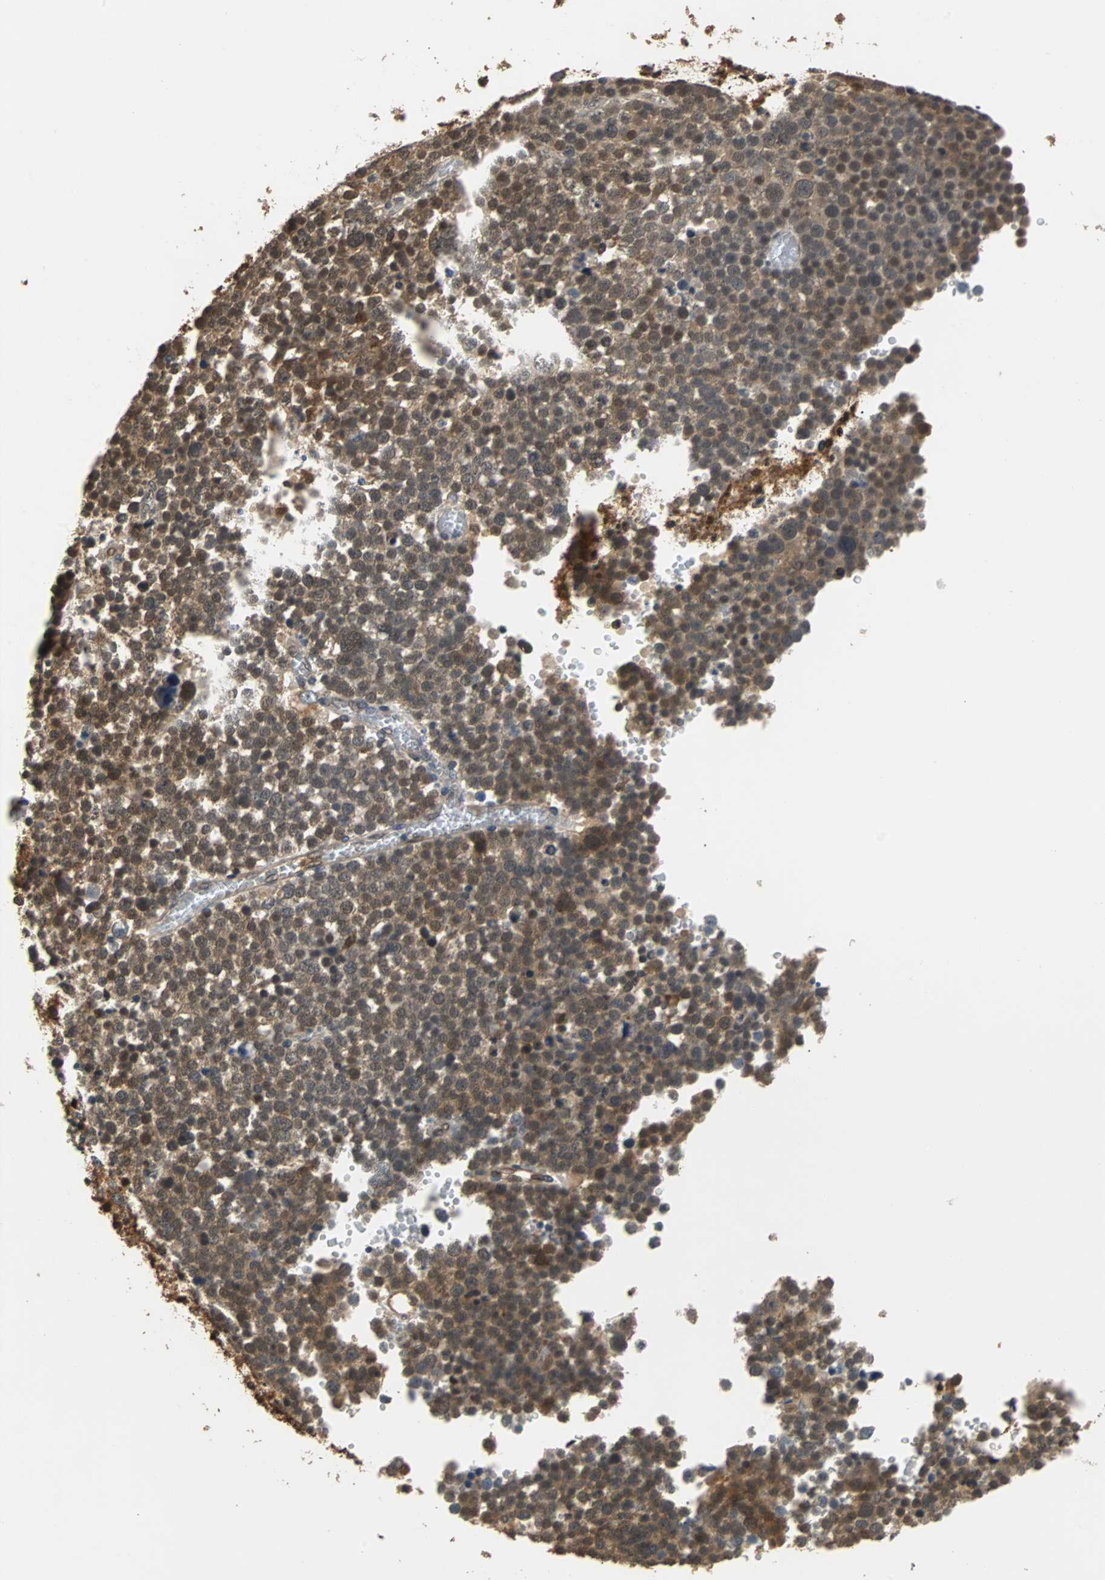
{"staining": {"intensity": "moderate", "quantity": ">75%", "location": "cytoplasmic/membranous,nuclear"}, "tissue": "testis cancer", "cell_type": "Tumor cells", "image_type": "cancer", "snomed": [{"axis": "morphology", "description": "Seminoma, NOS"}, {"axis": "topography", "description": "Testis"}], "caption": "This is a micrograph of immunohistochemistry staining of testis seminoma, which shows moderate positivity in the cytoplasmic/membranous and nuclear of tumor cells.", "gene": "PRDX6", "patient": {"sex": "male", "age": 71}}